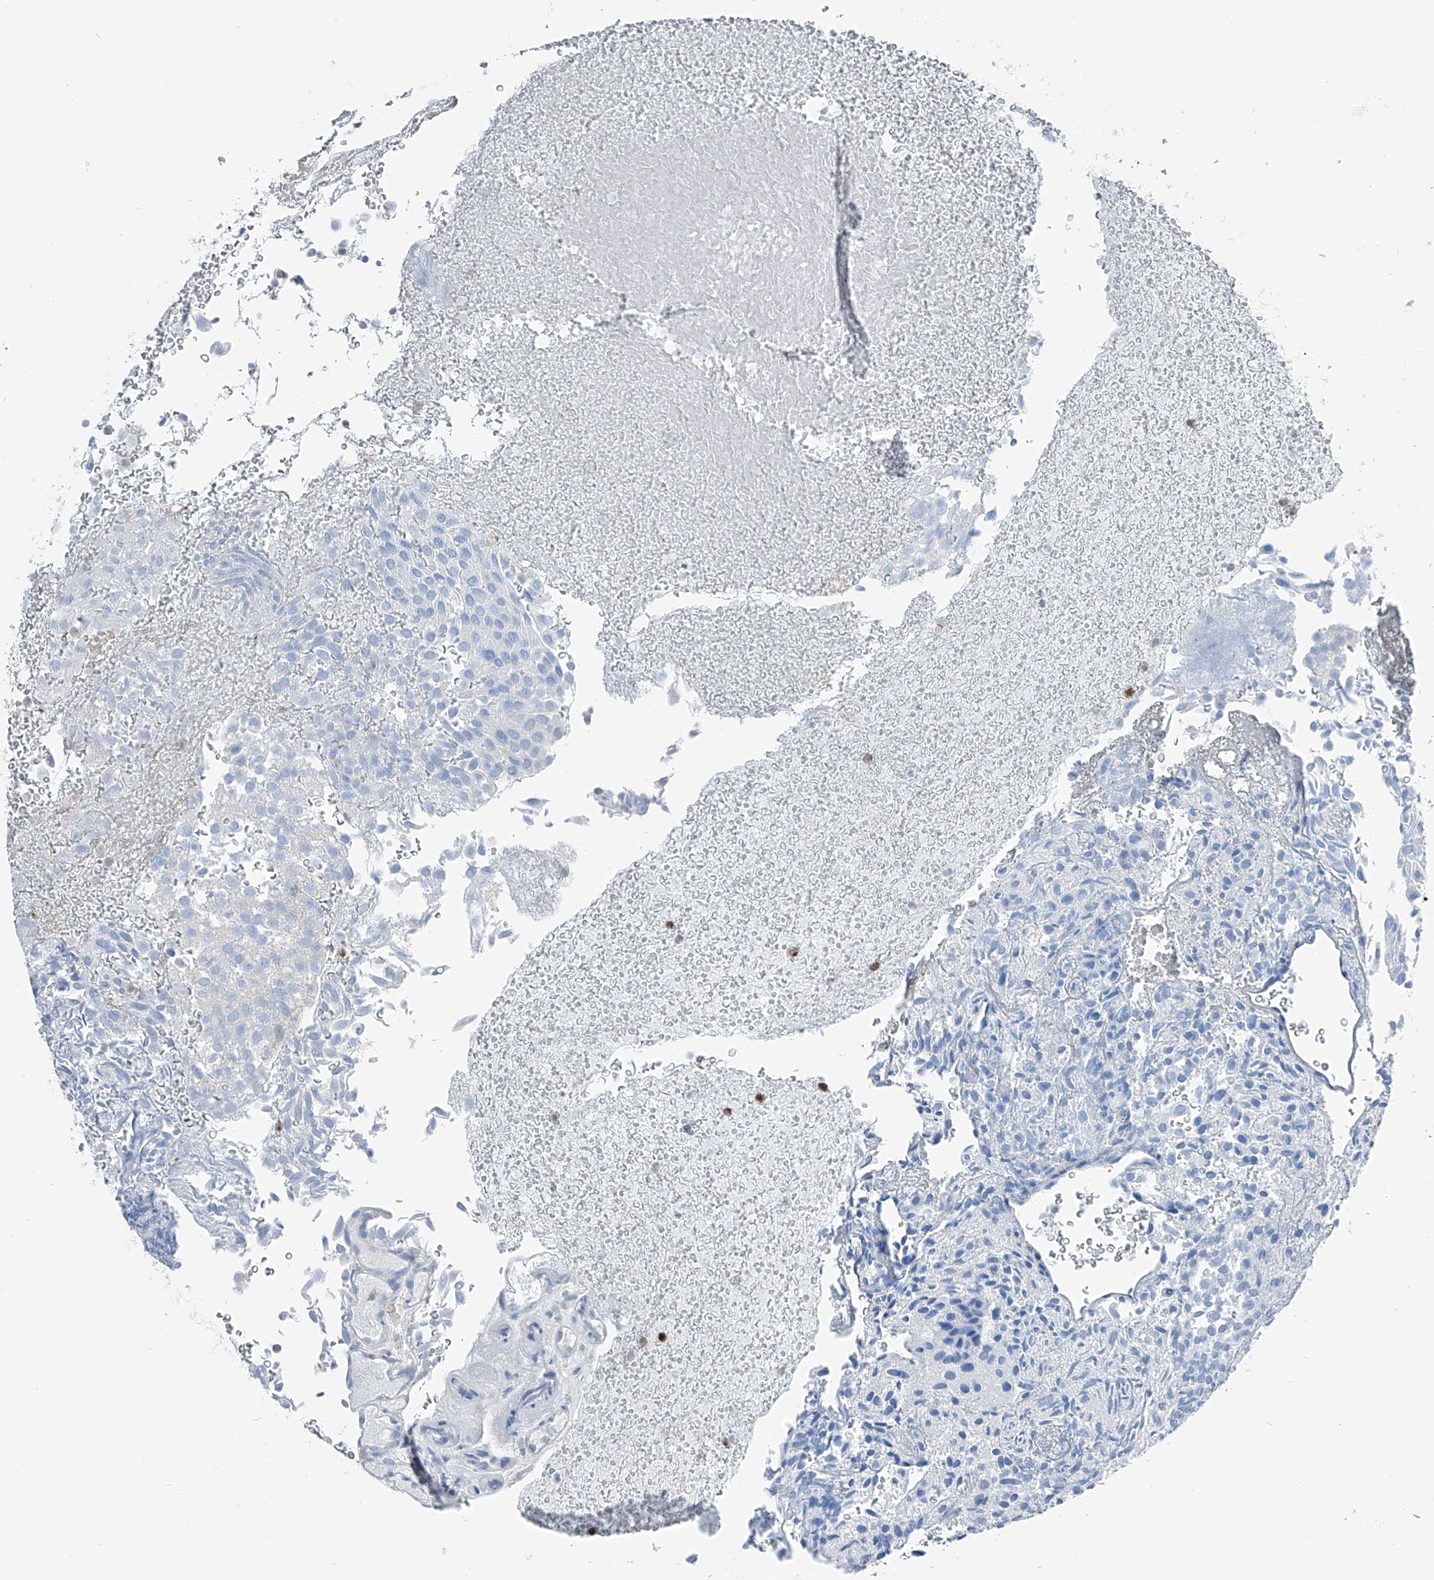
{"staining": {"intensity": "negative", "quantity": "none", "location": "none"}, "tissue": "urothelial cancer", "cell_type": "Tumor cells", "image_type": "cancer", "snomed": [{"axis": "morphology", "description": "Urothelial carcinoma, Low grade"}, {"axis": "topography", "description": "Urinary bladder"}], "caption": "Immunohistochemistry (IHC) image of neoplastic tissue: human urothelial cancer stained with DAB shows no significant protein staining in tumor cells. (DAB (3,3'-diaminobenzidine) immunohistochemistry with hematoxylin counter stain).", "gene": "PSMB10", "patient": {"sex": "male", "age": 78}}